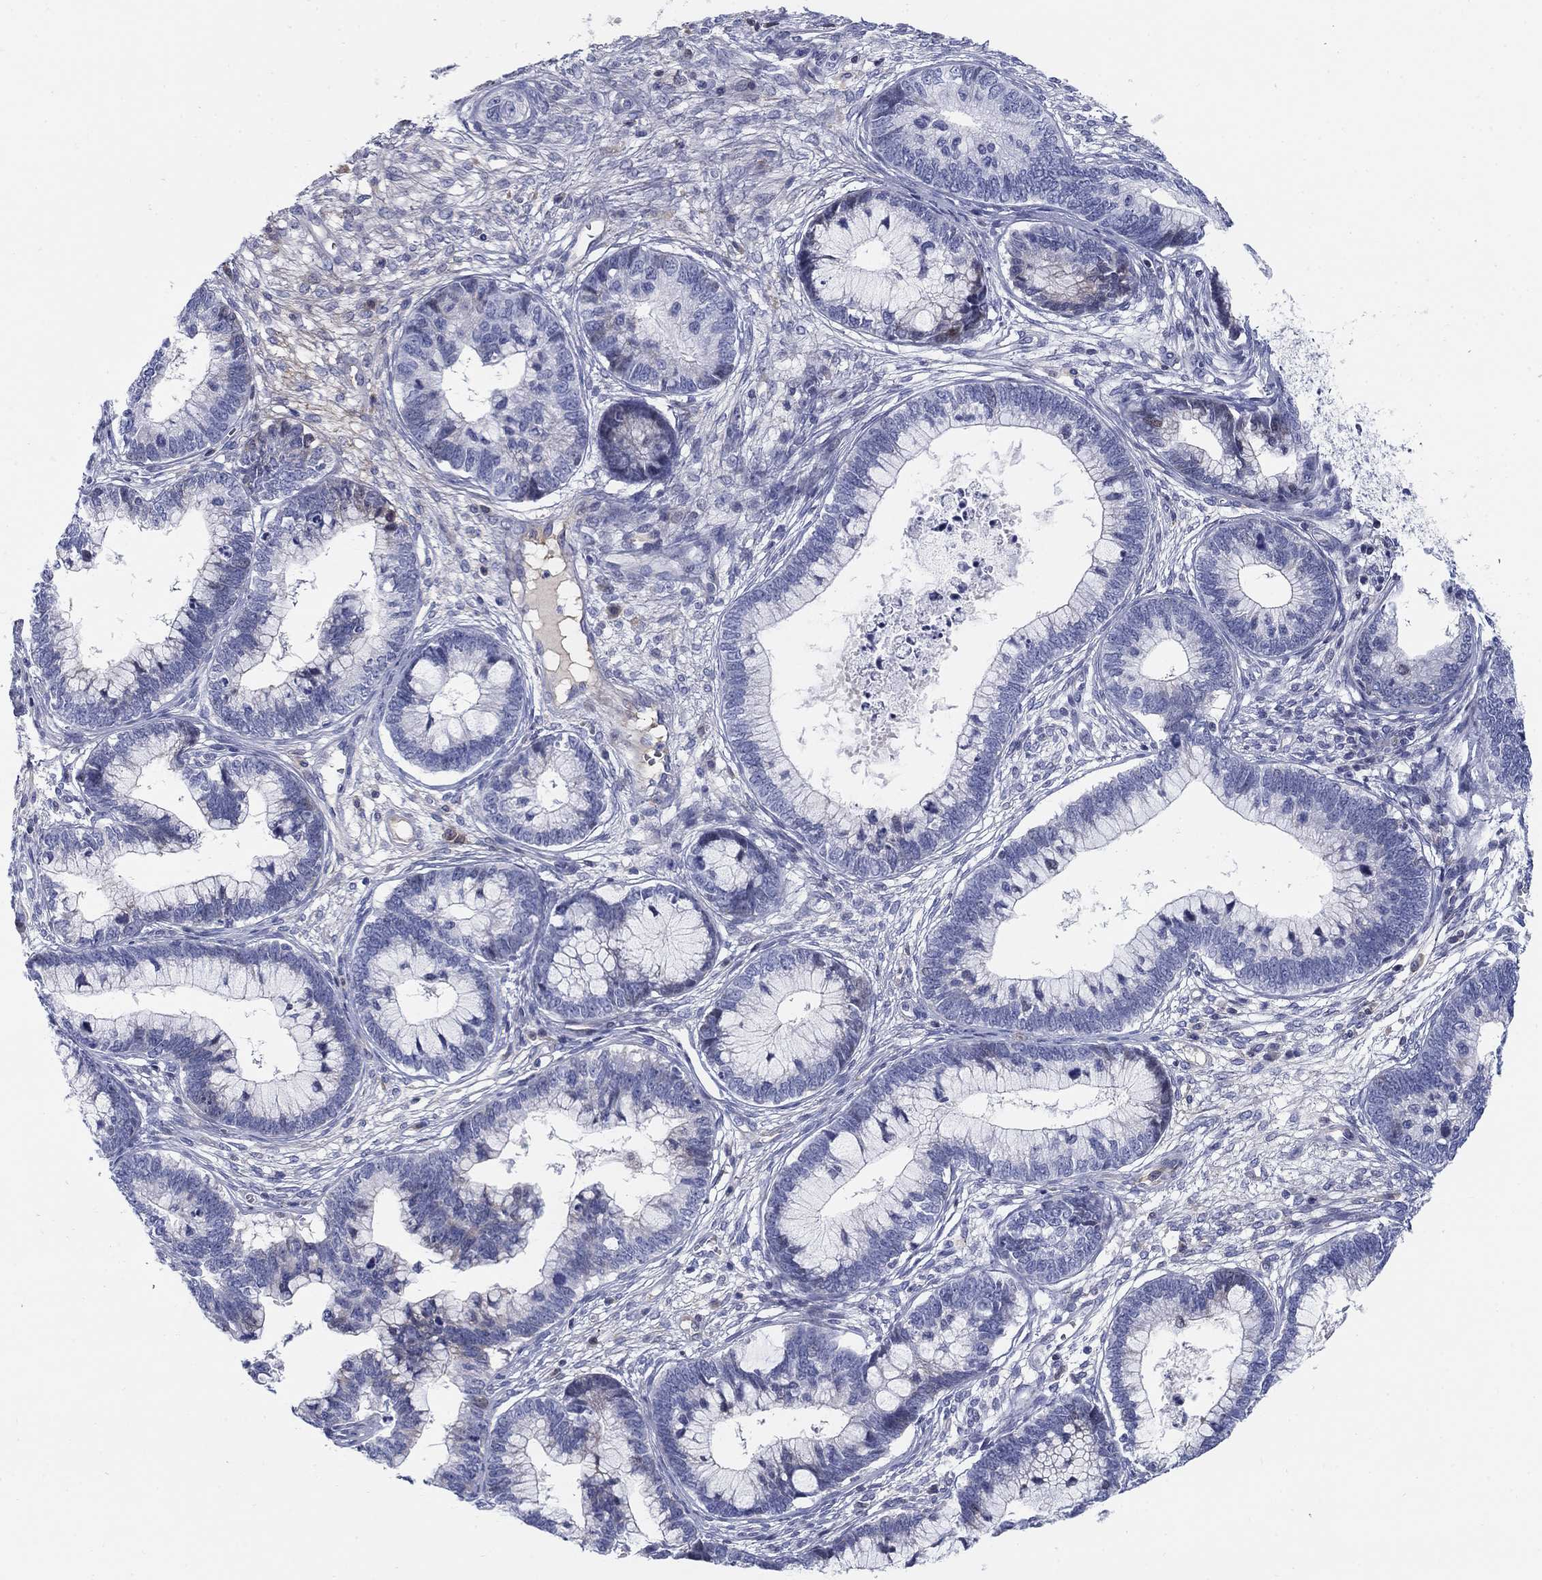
{"staining": {"intensity": "weak", "quantity": "<25%", "location": "cytoplasmic/membranous,nuclear"}, "tissue": "cervical cancer", "cell_type": "Tumor cells", "image_type": "cancer", "snomed": [{"axis": "morphology", "description": "Adenocarcinoma, NOS"}, {"axis": "topography", "description": "Cervix"}], "caption": "High magnification brightfield microscopy of cervical cancer stained with DAB (brown) and counterstained with hematoxylin (blue): tumor cells show no significant positivity.", "gene": "HEATR4", "patient": {"sex": "female", "age": 44}}